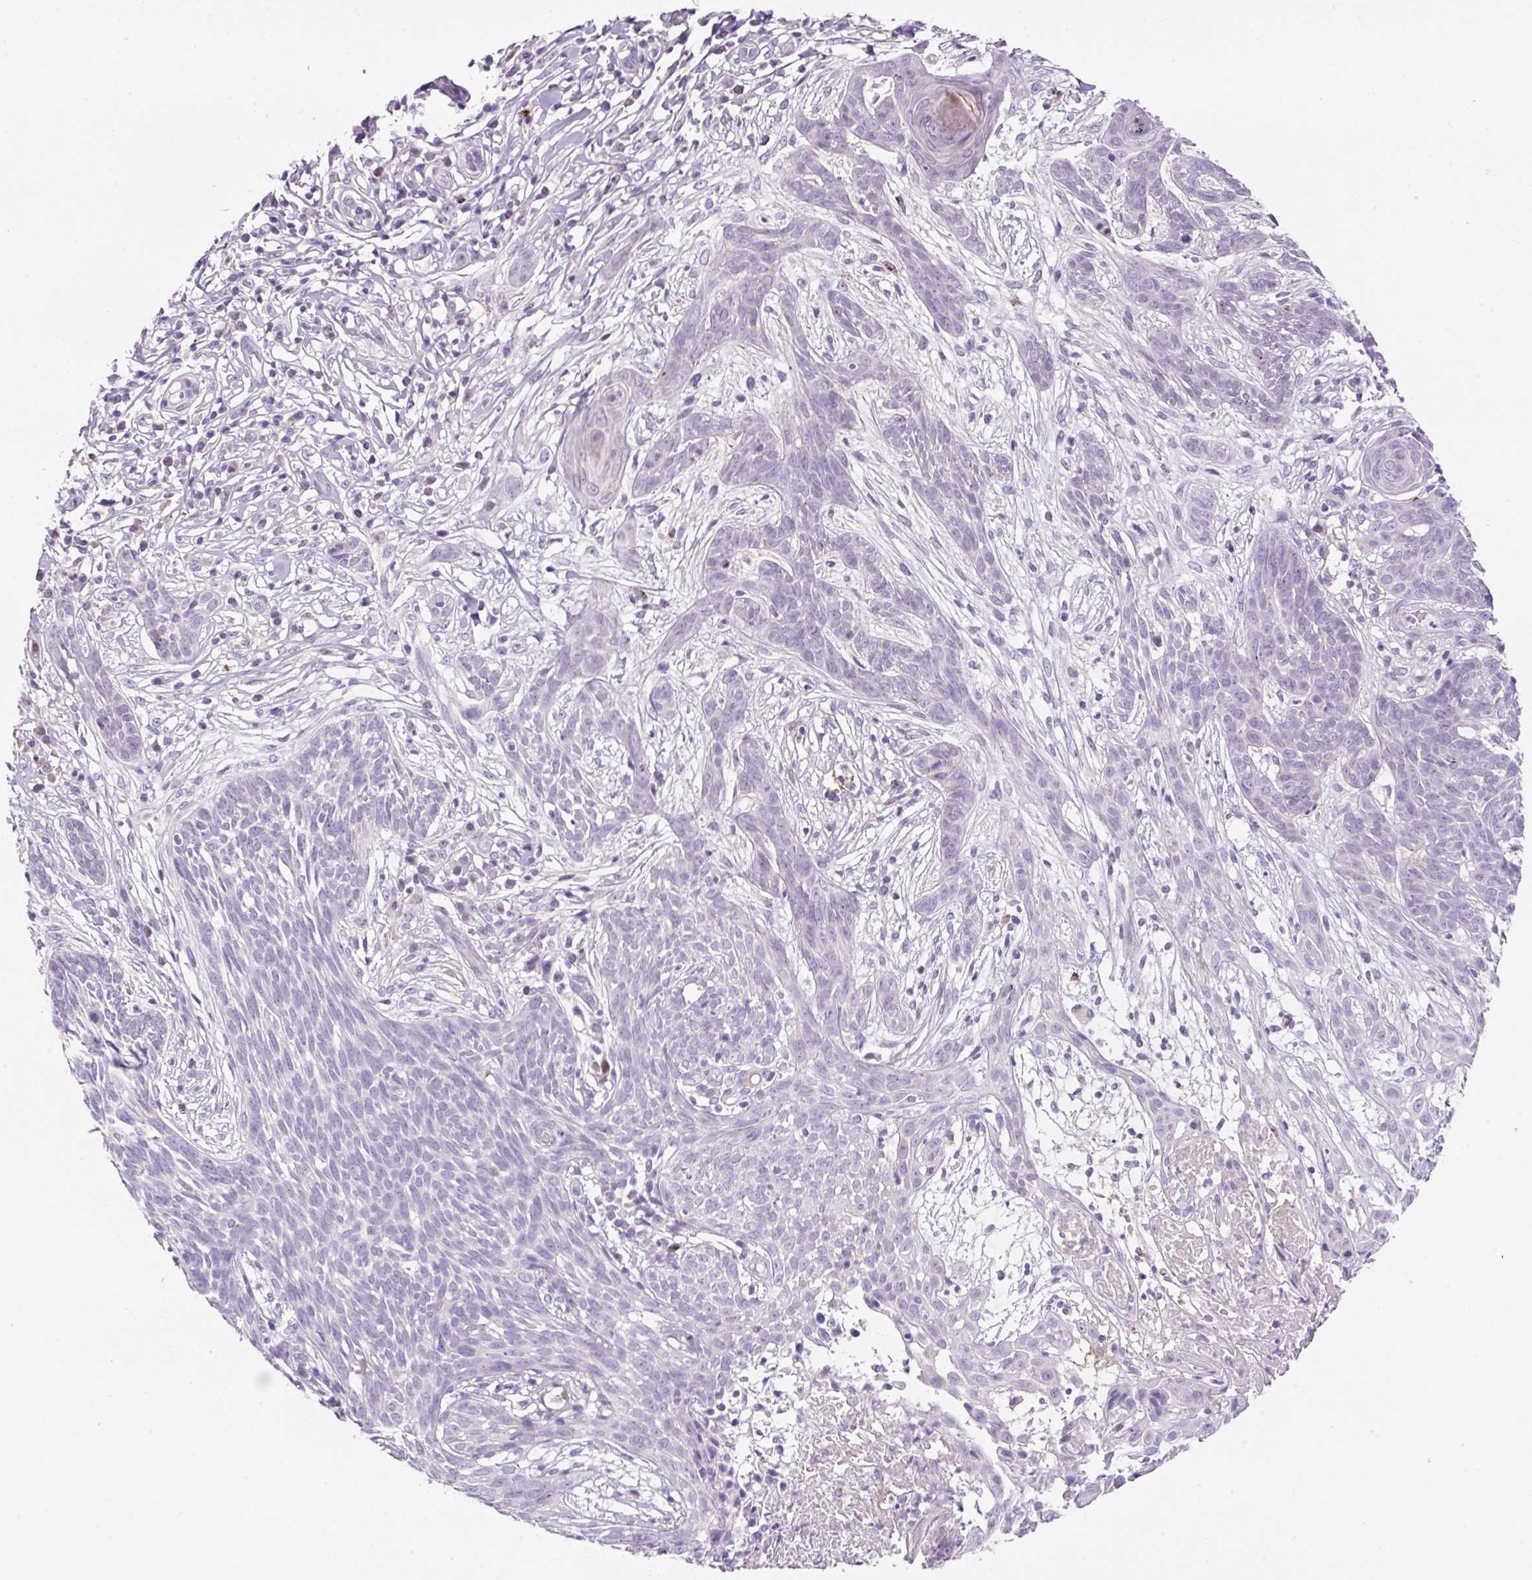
{"staining": {"intensity": "negative", "quantity": "none", "location": "none"}, "tissue": "skin cancer", "cell_type": "Tumor cells", "image_type": "cancer", "snomed": [{"axis": "morphology", "description": "Basal cell carcinoma"}, {"axis": "topography", "description": "Skin"}, {"axis": "topography", "description": "Skin, foot"}], "caption": "This is an immunohistochemistry micrograph of skin cancer. There is no expression in tumor cells.", "gene": "TDRD15", "patient": {"sex": "female", "age": 86}}